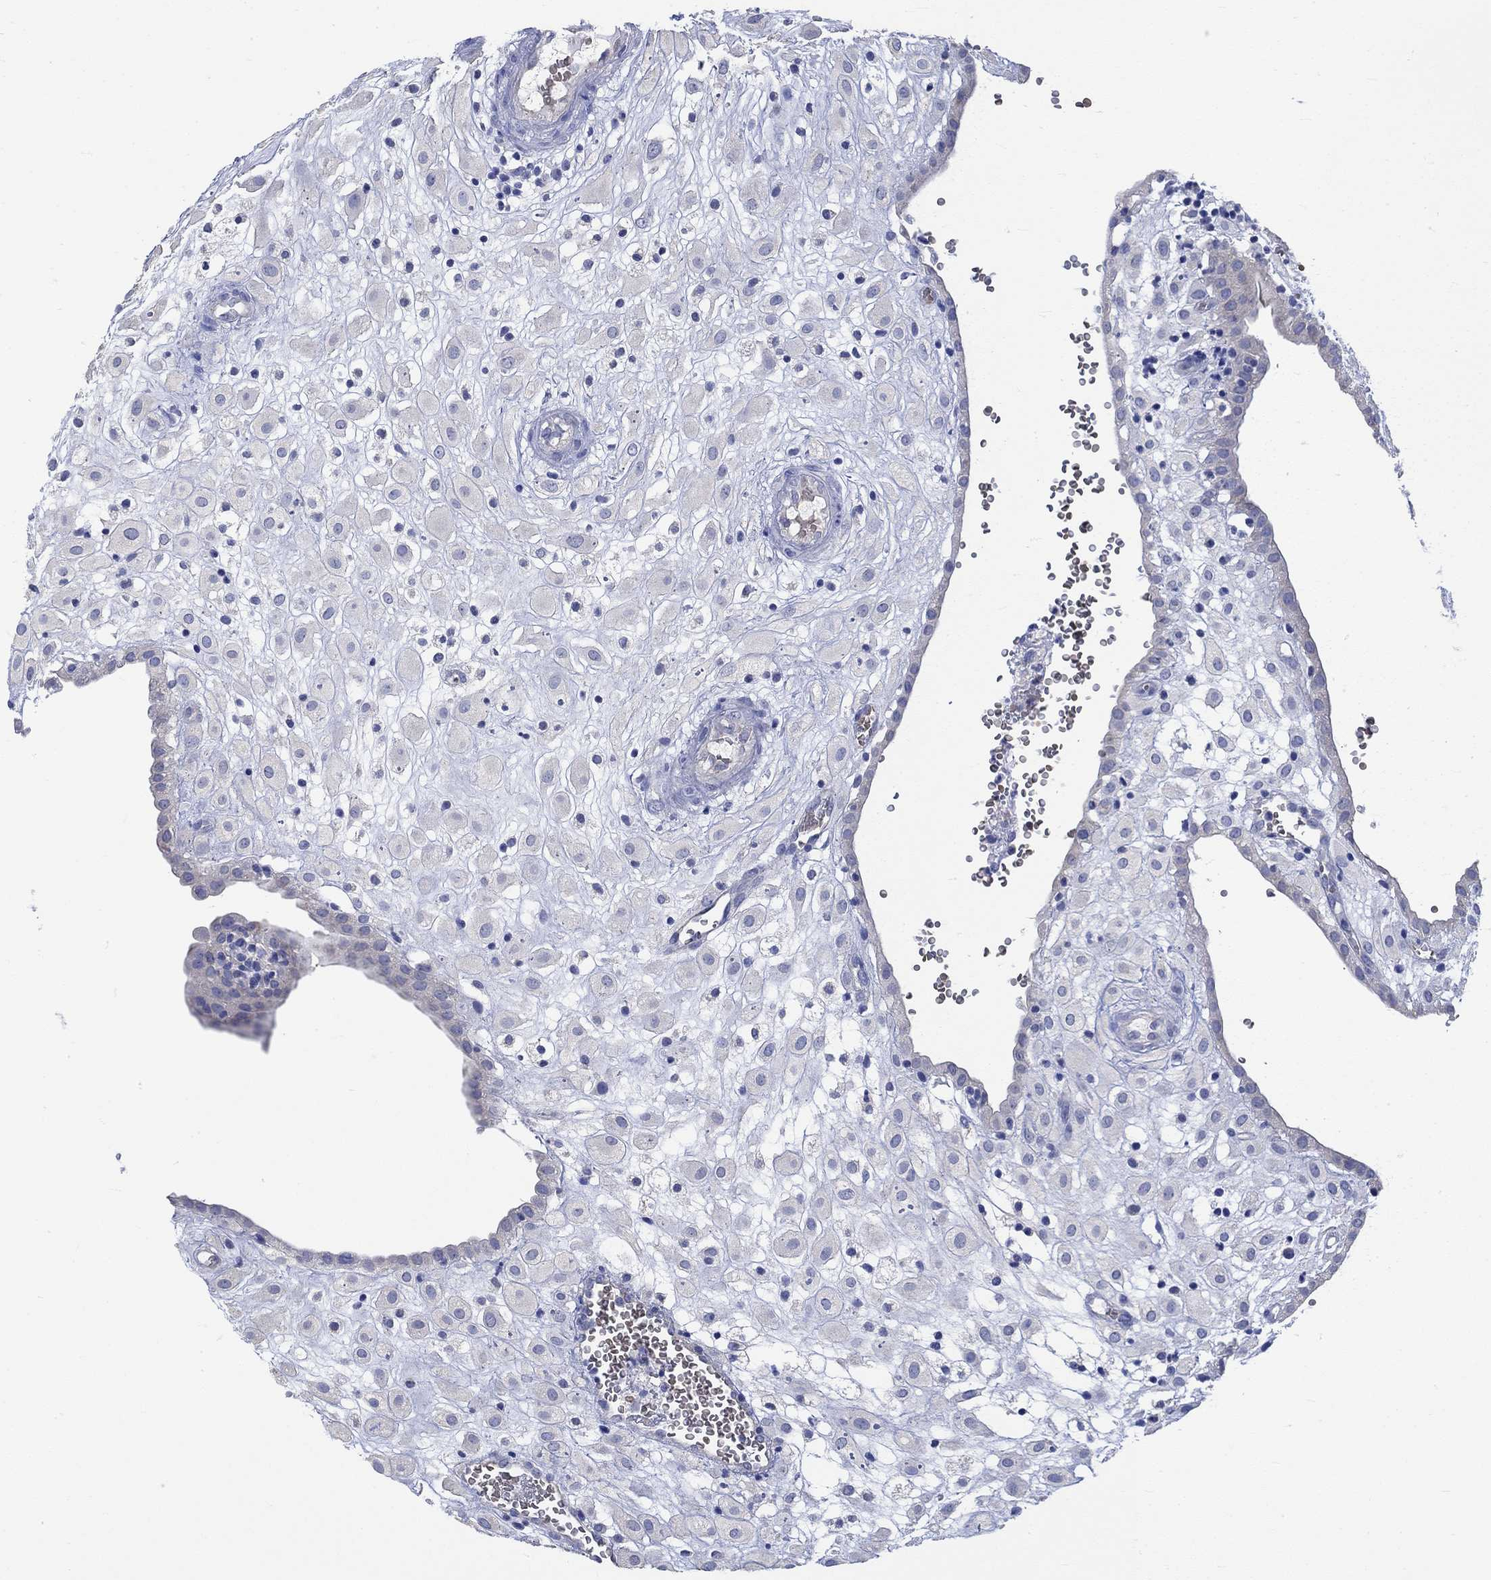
{"staining": {"intensity": "negative", "quantity": "none", "location": "none"}, "tissue": "placenta", "cell_type": "Decidual cells", "image_type": "normal", "snomed": [{"axis": "morphology", "description": "Normal tissue, NOS"}, {"axis": "topography", "description": "Placenta"}], "caption": "This photomicrograph is of benign placenta stained with immunohistochemistry to label a protein in brown with the nuclei are counter-stained blue. There is no positivity in decidual cells.", "gene": "KCNA1", "patient": {"sex": "female", "age": 24}}